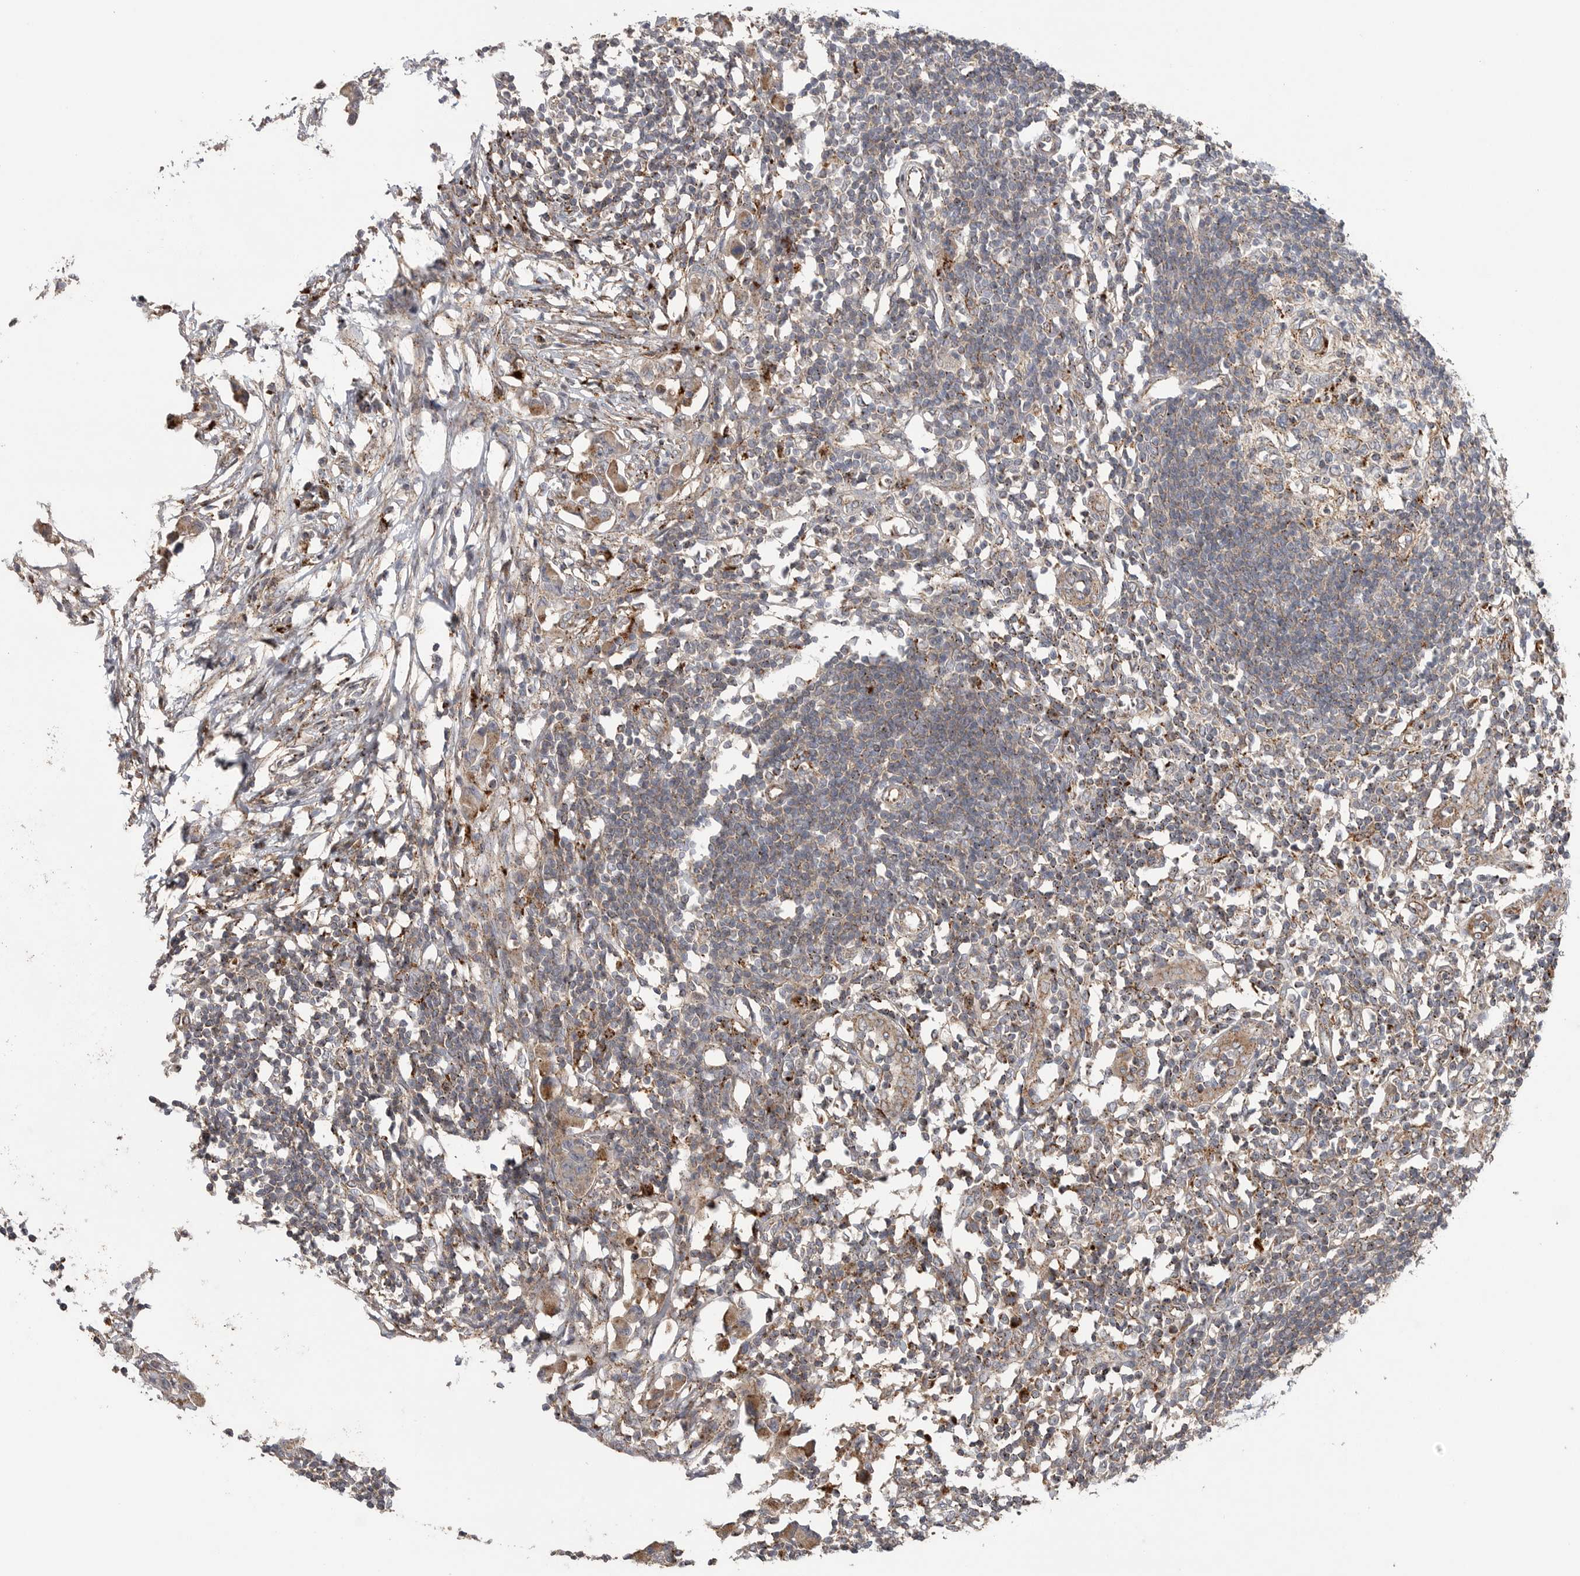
{"staining": {"intensity": "moderate", "quantity": "<25%", "location": "cytoplasmic/membranous"}, "tissue": "lymph node", "cell_type": "Germinal center cells", "image_type": "normal", "snomed": [{"axis": "morphology", "description": "Normal tissue, NOS"}, {"axis": "morphology", "description": "Malignant melanoma, Metastatic site"}, {"axis": "topography", "description": "Lymph node"}], "caption": "Immunohistochemistry of normal human lymph node reveals low levels of moderate cytoplasmic/membranous expression in about <25% of germinal center cells. (DAB = brown stain, brightfield microscopy at high magnification).", "gene": "GALNS", "patient": {"sex": "male", "age": 41}}